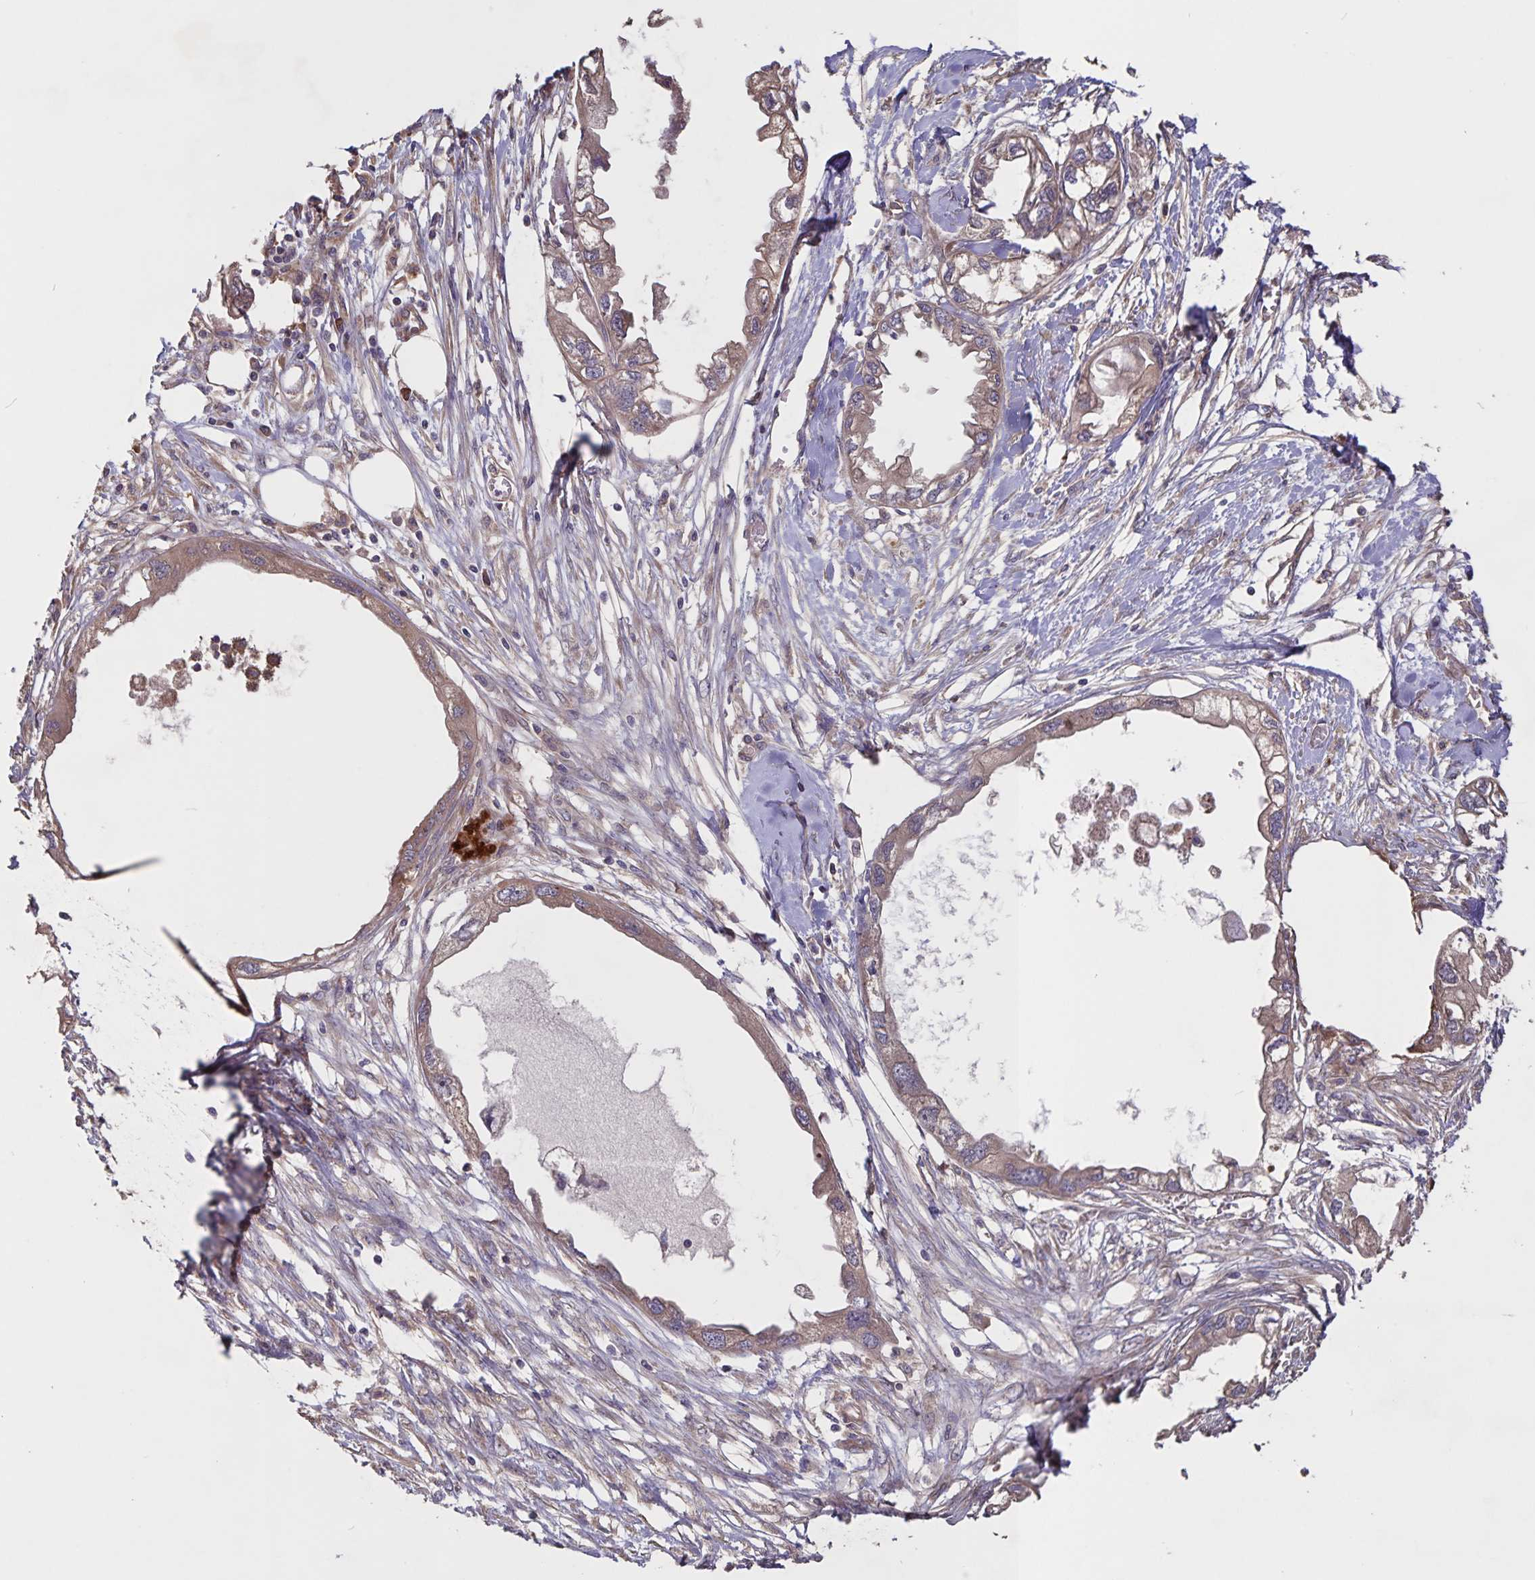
{"staining": {"intensity": "moderate", "quantity": ">75%", "location": "cytoplasmic/membranous"}, "tissue": "endometrial cancer", "cell_type": "Tumor cells", "image_type": "cancer", "snomed": [{"axis": "morphology", "description": "Adenocarcinoma, NOS"}, {"axis": "morphology", "description": "Adenocarcinoma, metastatic, NOS"}, {"axis": "topography", "description": "Adipose tissue"}, {"axis": "topography", "description": "Endometrium"}], "caption": "IHC micrograph of neoplastic tissue: endometrial cancer stained using immunohistochemistry shows medium levels of moderate protein expression localized specifically in the cytoplasmic/membranous of tumor cells, appearing as a cytoplasmic/membranous brown color.", "gene": "FBXL16", "patient": {"sex": "female", "age": 67}}